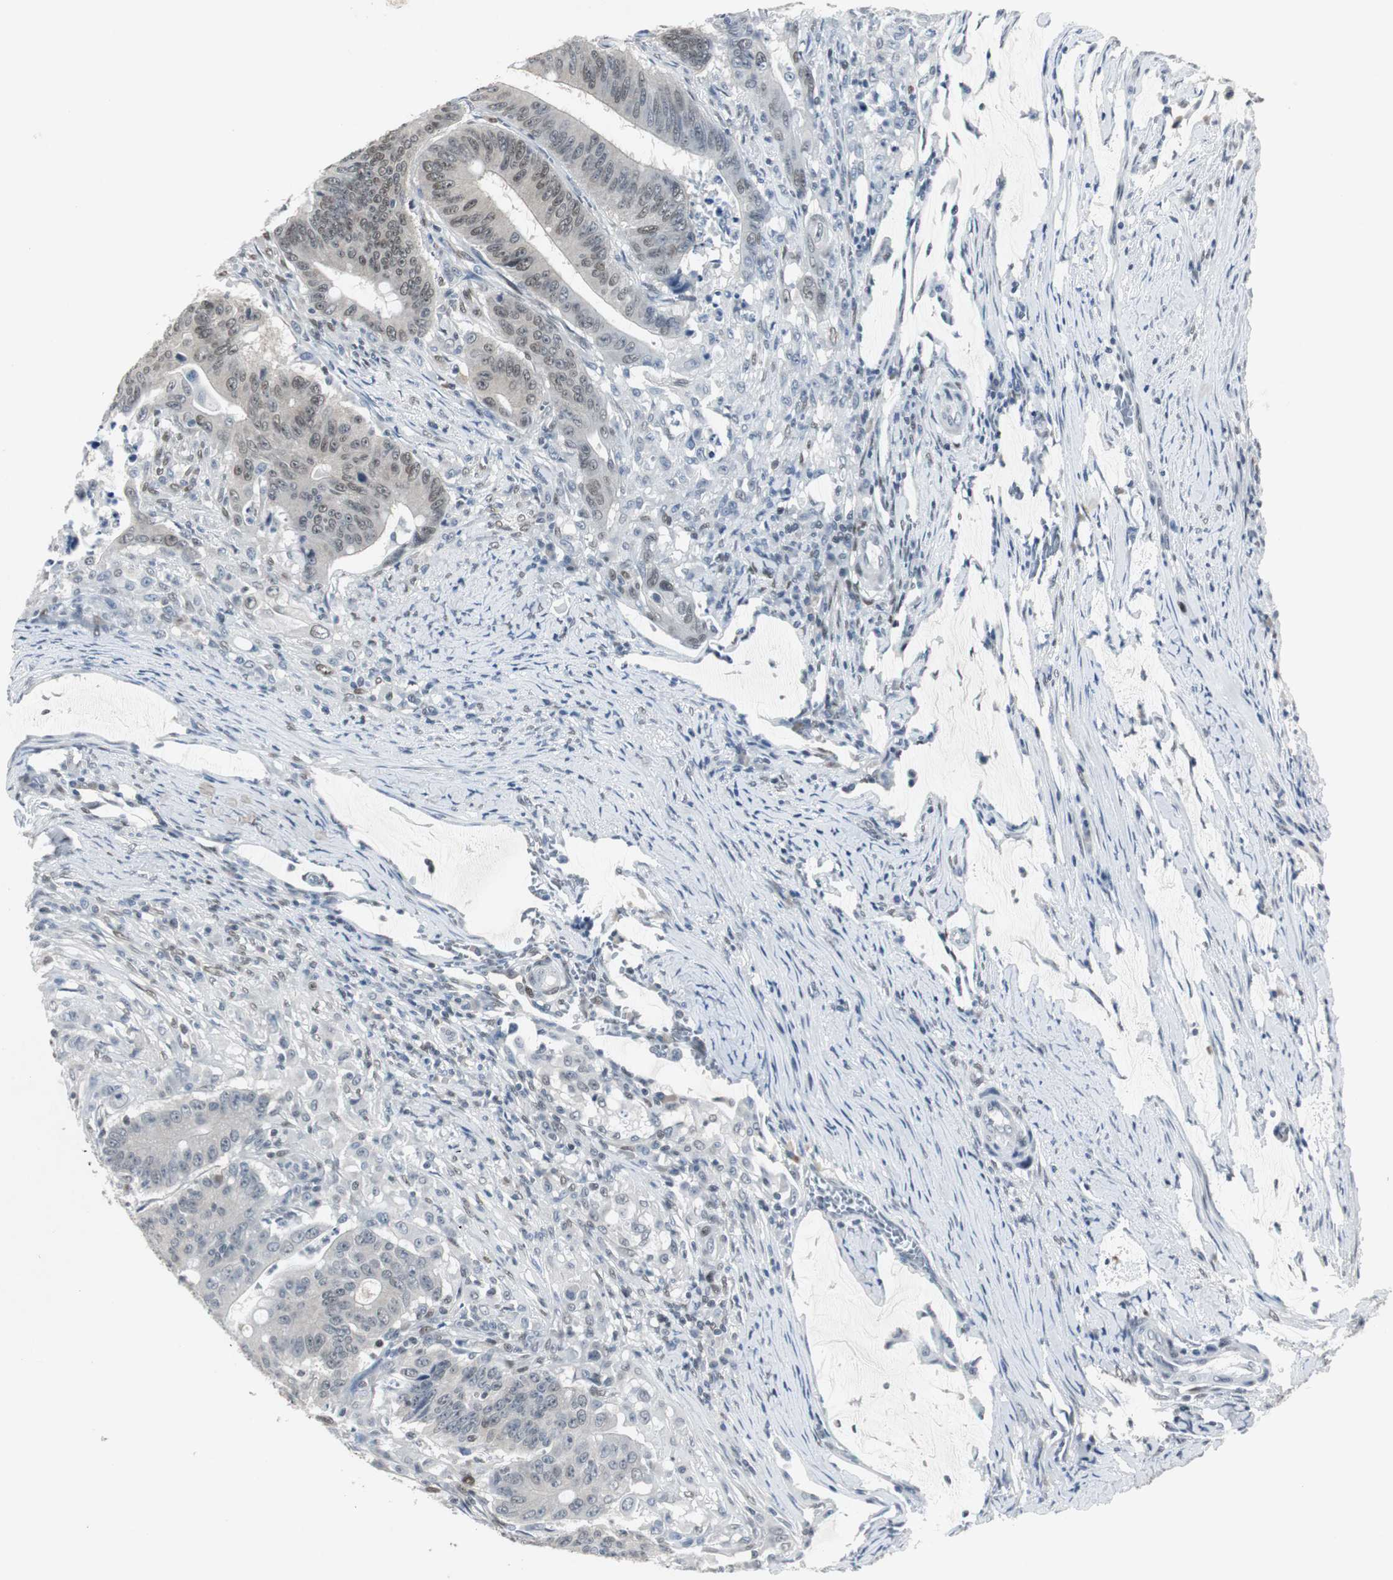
{"staining": {"intensity": "weak", "quantity": "25%-75%", "location": "nuclear"}, "tissue": "colorectal cancer", "cell_type": "Tumor cells", "image_type": "cancer", "snomed": [{"axis": "morphology", "description": "Adenocarcinoma, NOS"}, {"axis": "topography", "description": "Colon"}], "caption": "Immunohistochemical staining of human adenocarcinoma (colorectal) demonstrates weak nuclear protein positivity in about 25%-75% of tumor cells.", "gene": "ELK1", "patient": {"sex": "male", "age": 45}}